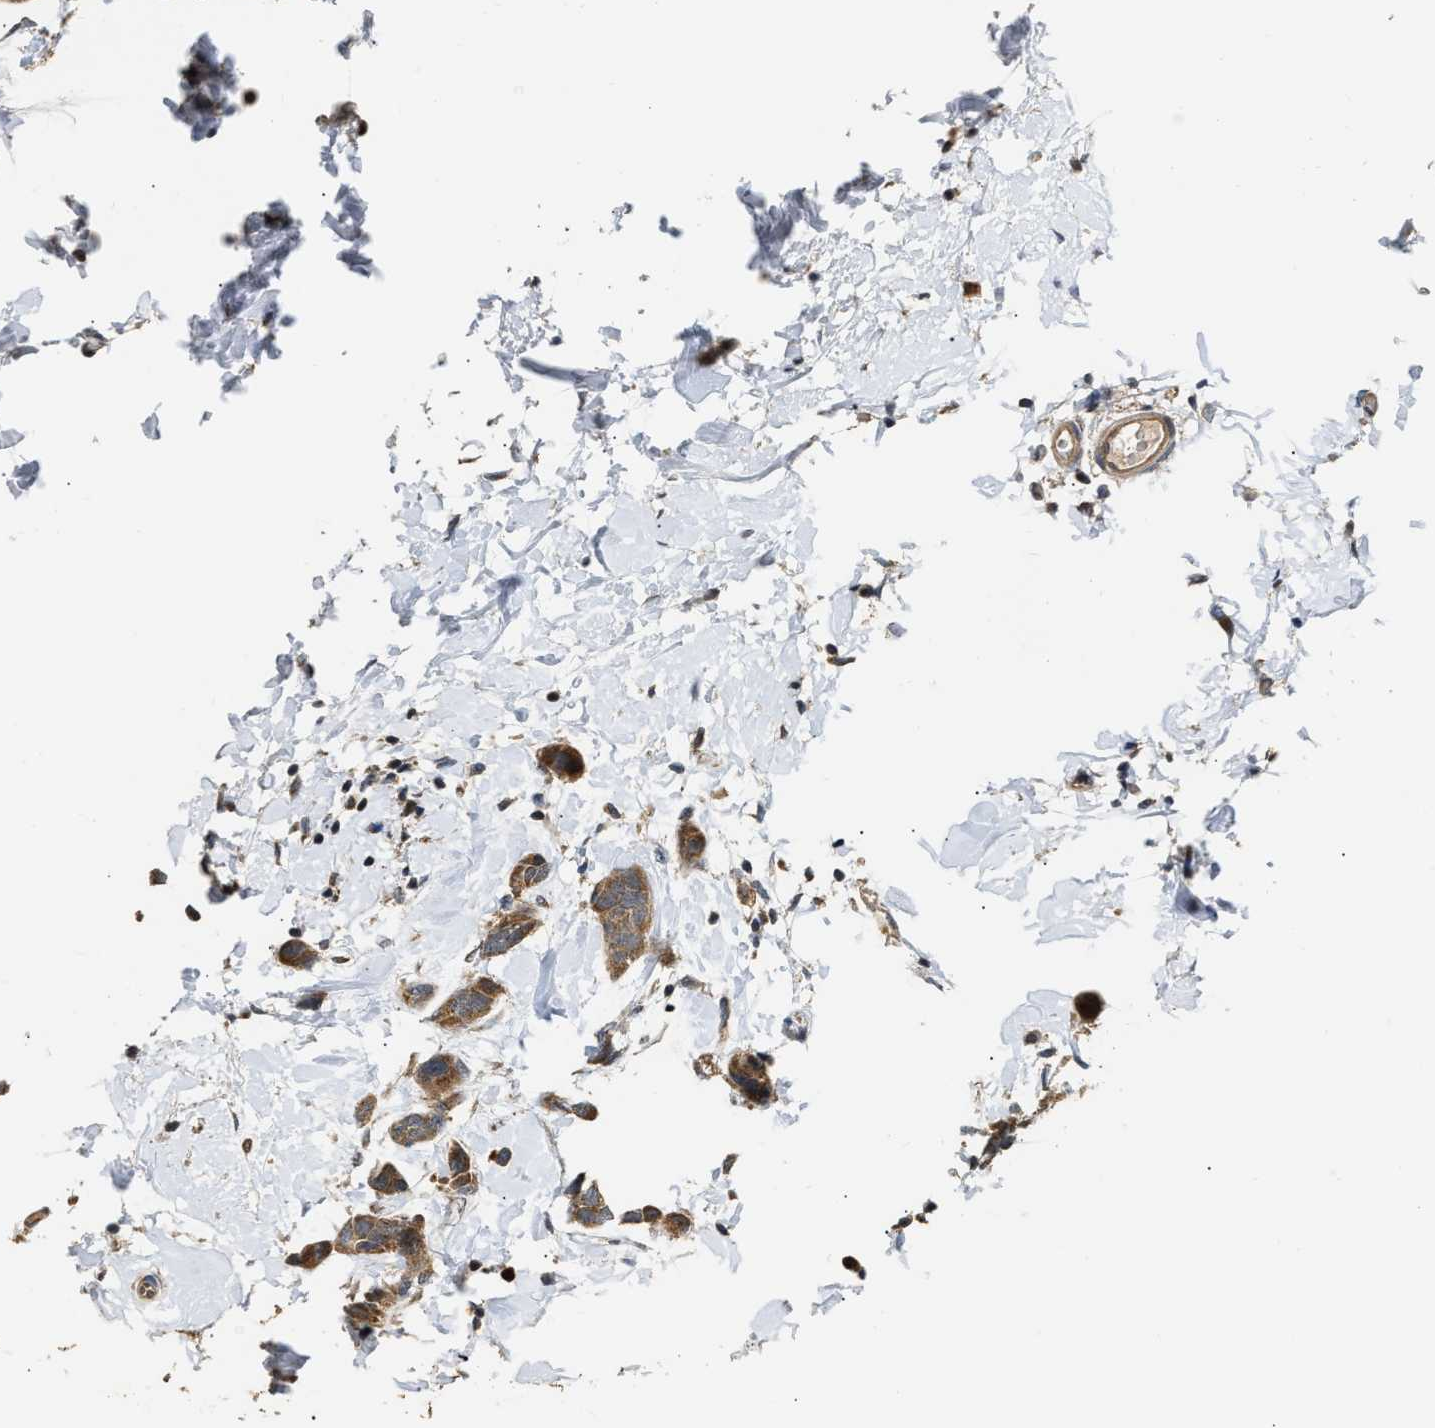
{"staining": {"intensity": "moderate", "quantity": ">75%", "location": "cytoplasmic/membranous"}, "tissue": "breast cancer", "cell_type": "Tumor cells", "image_type": "cancer", "snomed": [{"axis": "morphology", "description": "Normal tissue, NOS"}, {"axis": "morphology", "description": "Duct carcinoma"}, {"axis": "topography", "description": "Breast"}], "caption": "The immunohistochemical stain labels moderate cytoplasmic/membranous staining in tumor cells of intraductal carcinoma (breast) tissue.", "gene": "EXTL2", "patient": {"sex": "female", "age": 50}}